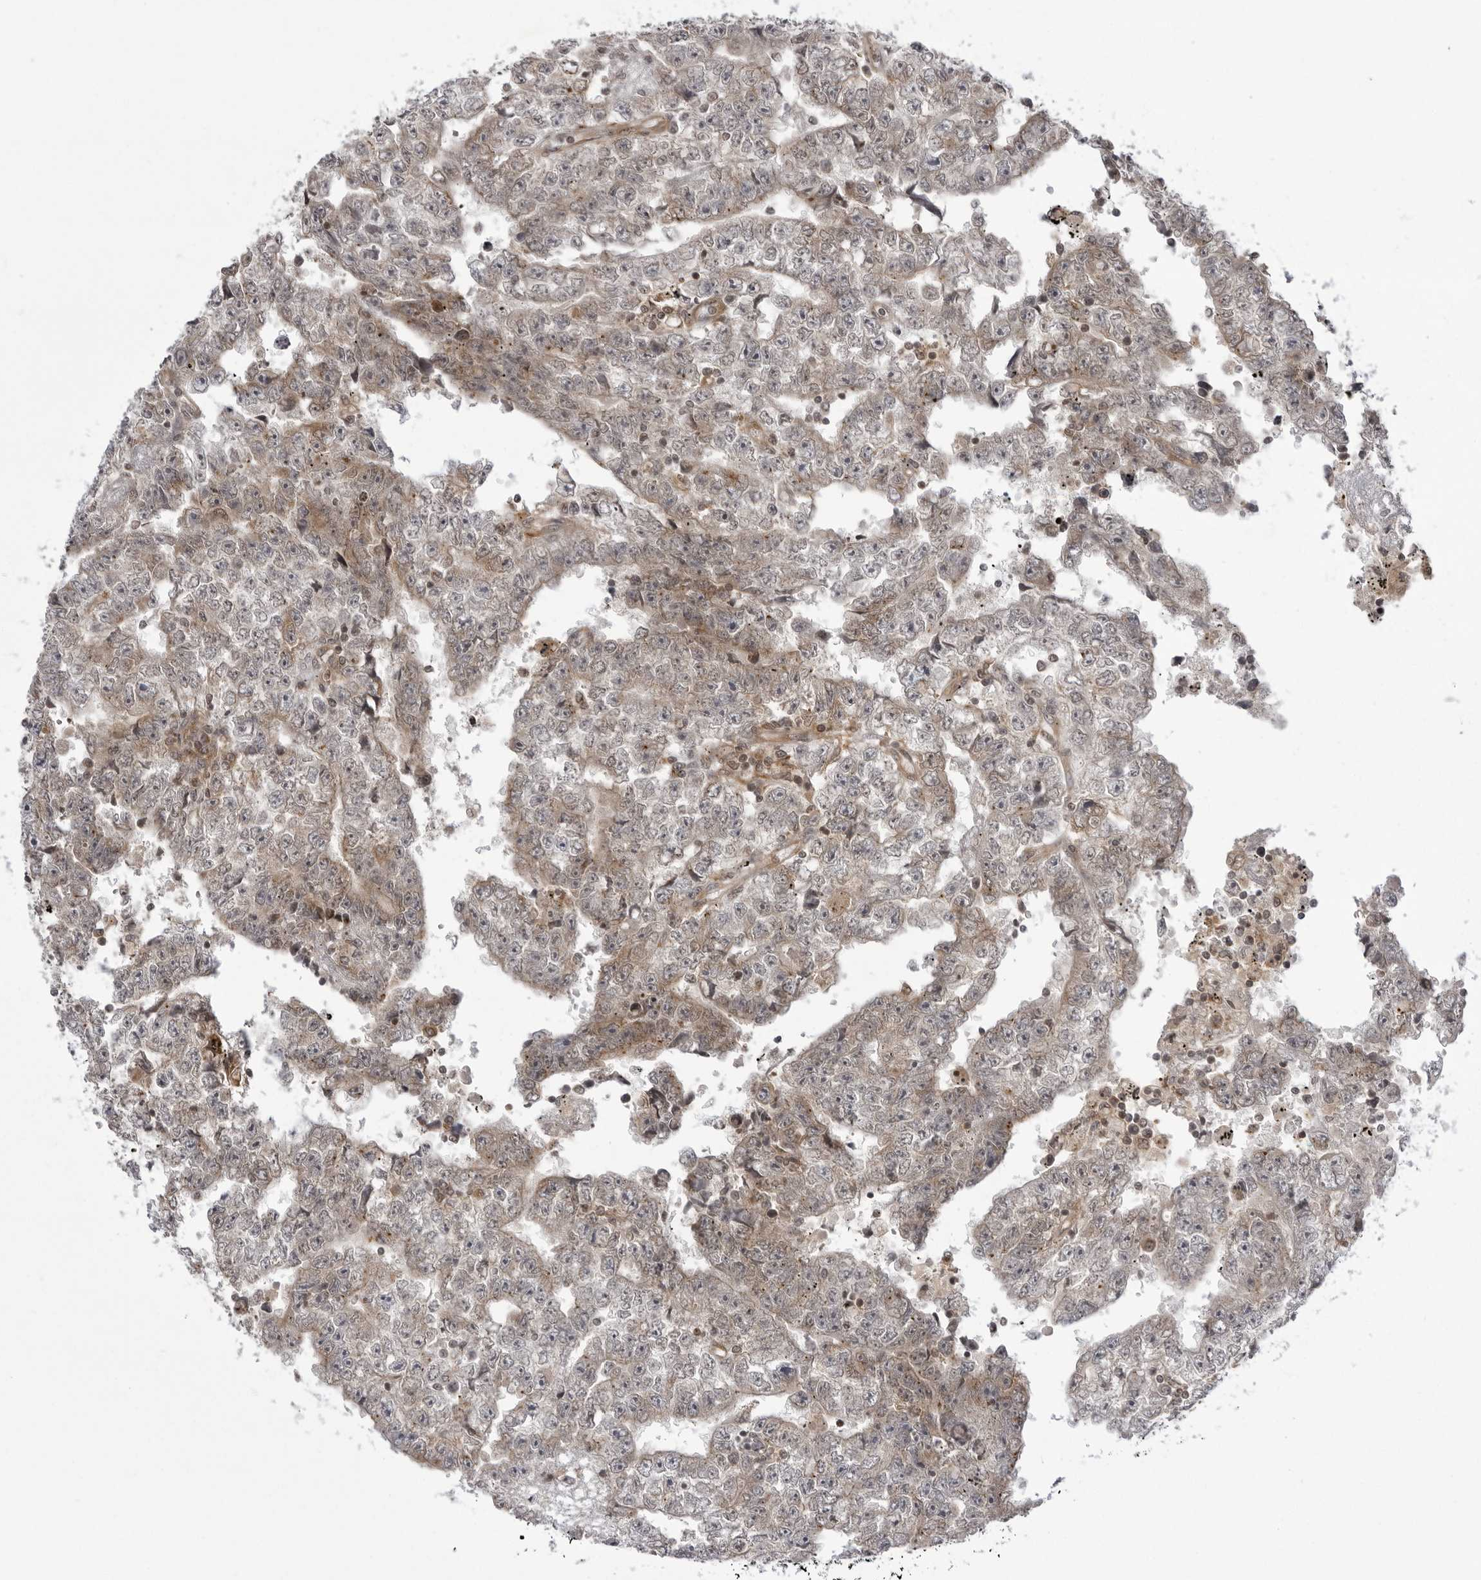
{"staining": {"intensity": "negative", "quantity": "none", "location": "none"}, "tissue": "testis cancer", "cell_type": "Tumor cells", "image_type": "cancer", "snomed": [{"axis": "morphology", "description": "Carcinoma, Embryonal, NOS"}, {"axis": "topography", "description": "Testis"}], "caption": "Tumor cells show no significant protein staining in testis cancer (embryonal carcinoma).", "gene": "USP43", "patient": {"sex": "male", "age": 25}}